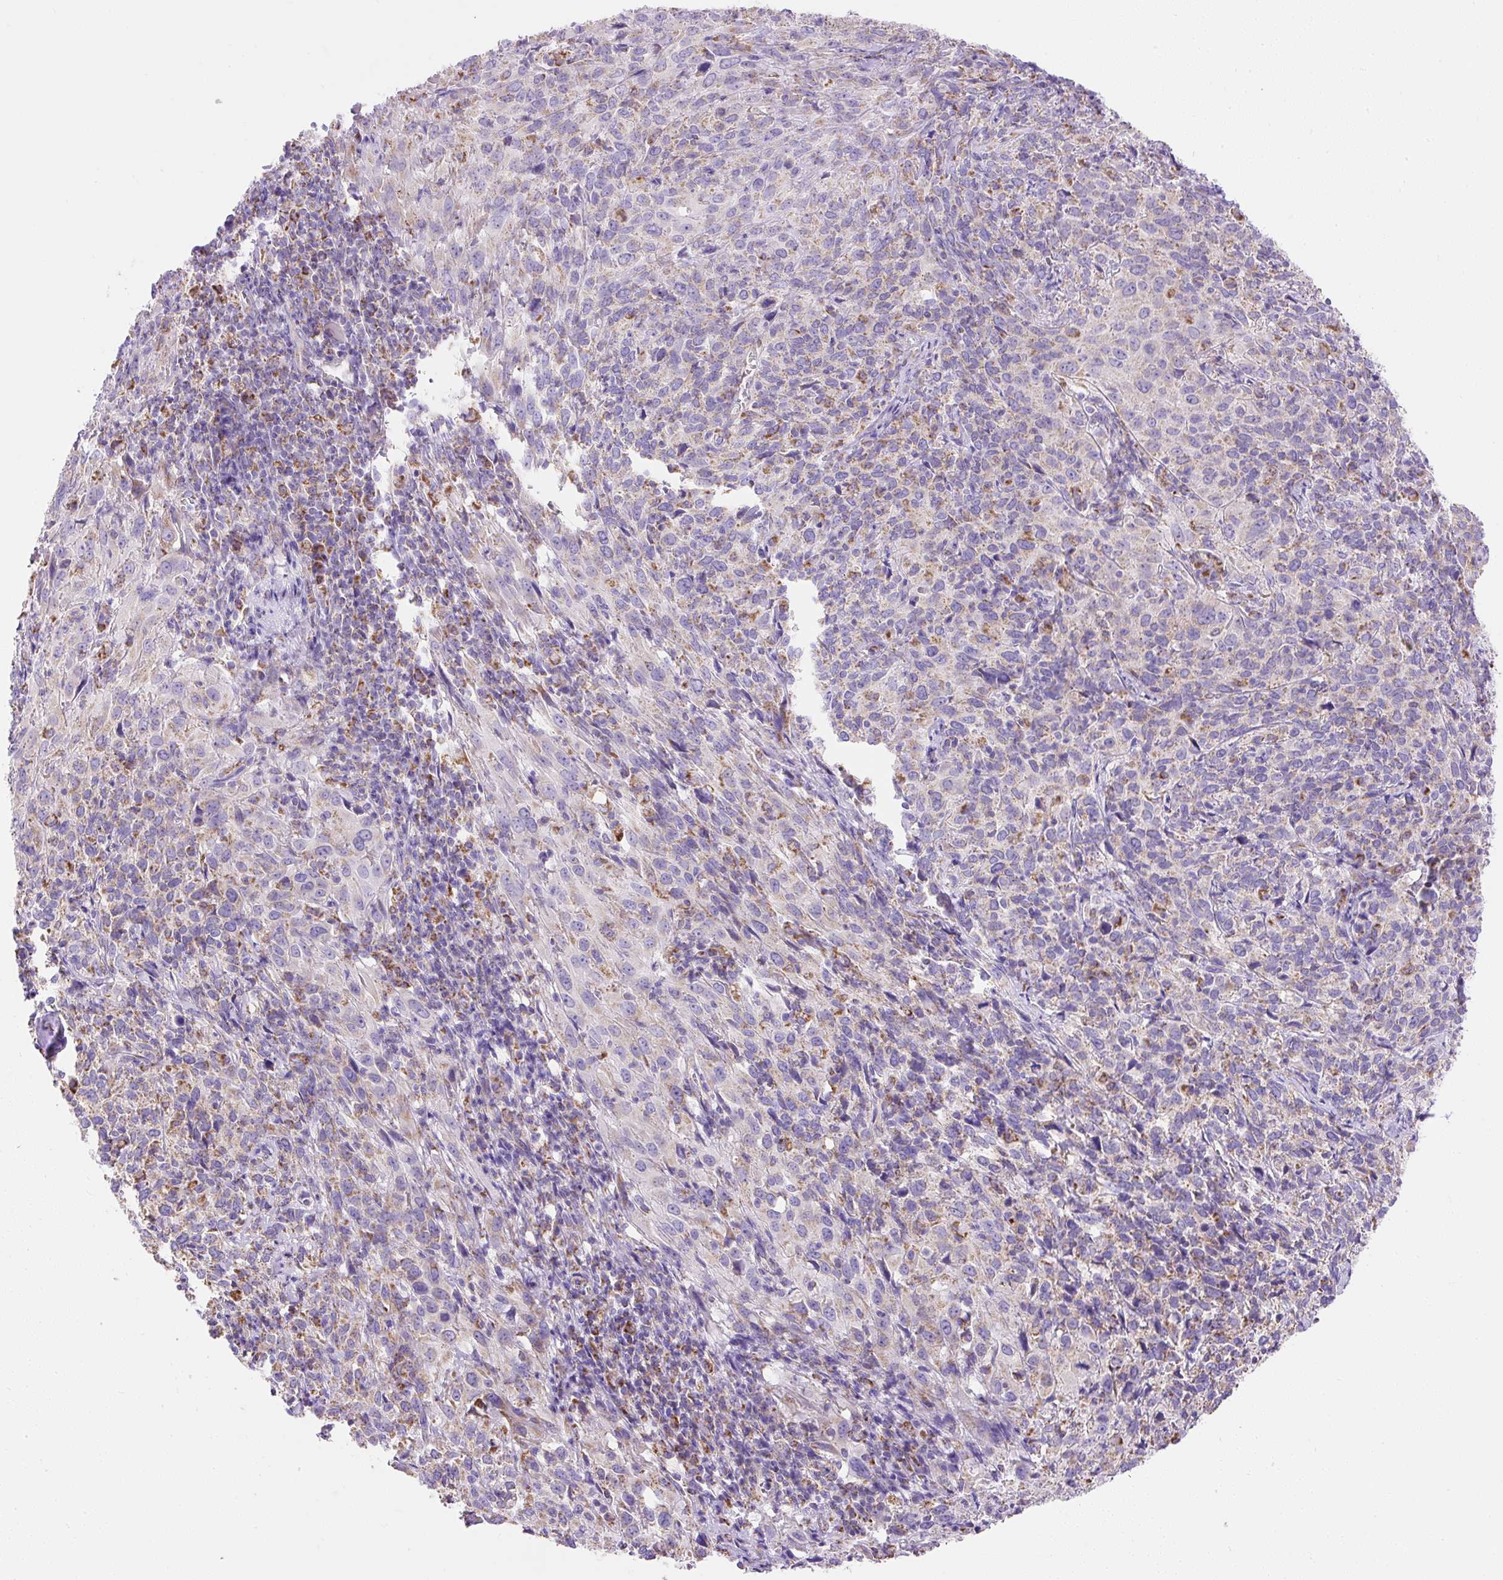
{"staining": {"intensity": "negative", "quantity": "none", "location": "none"}, "tissue": "cervical cancer", "cell_type": "Tumor cells", "image_type": "cancer", "snomed": [{"axis": "morphology", "description": "Squamous cell carcinoma, NOS"}, {"axis": "topography", "description": "Cervix"}], "caption": "Human cervical cancer stained for a protein using immunohistochemistry demonstrates no expression in tumor cells.", "gene": "DAAM2", "patient": {"sex": "female", "age": 51}}